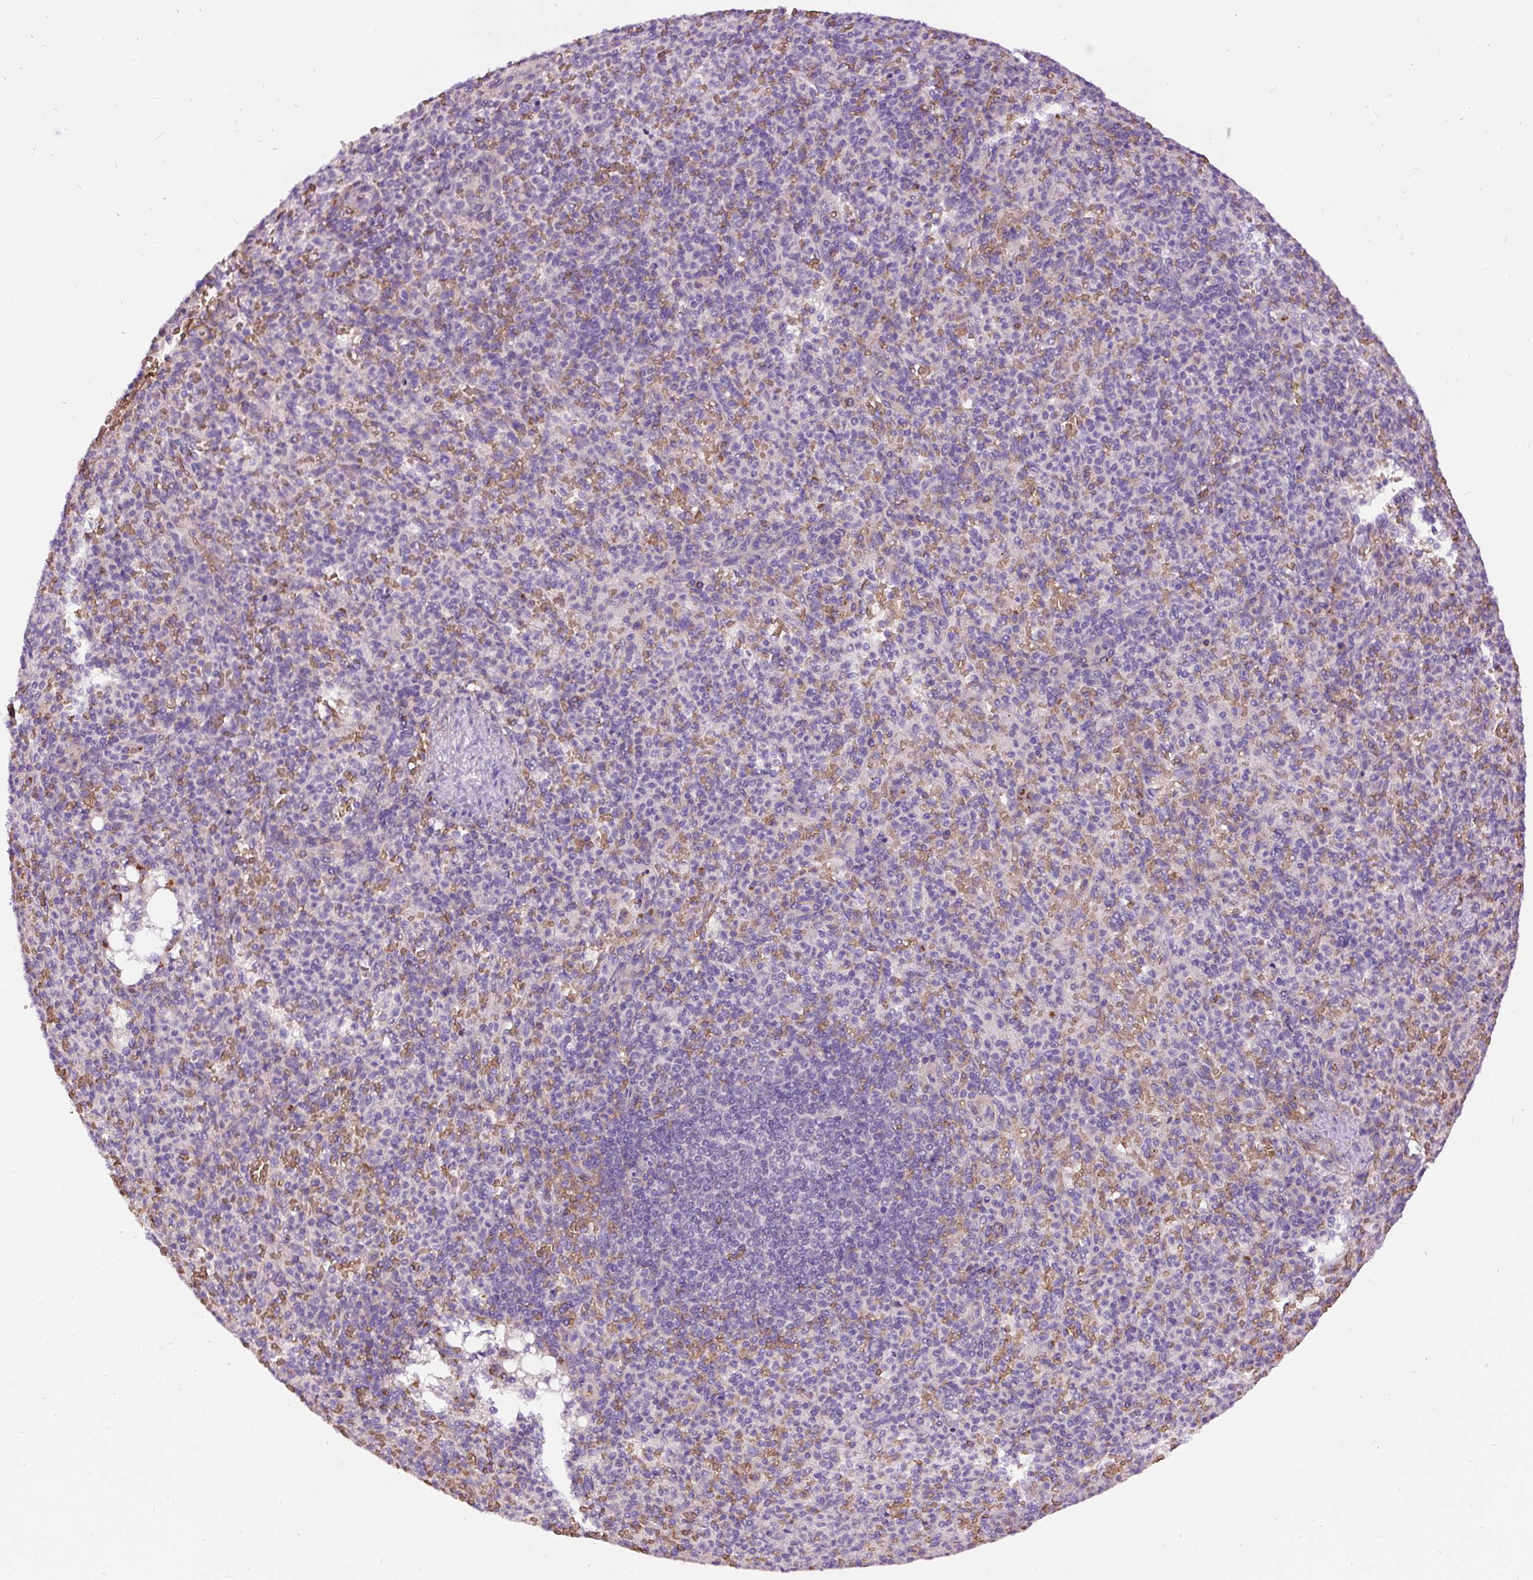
{"staining": {"intensity": "negative", "quantity": "none", "location": "none"}, "tissue": "spleen", "cell_type": "Cells in red pulp", "image_type": "normal", "snomed": [{"axis": "morphology", "description": "Normal tissue, NOS"}, {"axis": "topography", "description": "Spleen"}], "caption": "A high-resolution histopathology image shows immunohistochemistry staining of benign spleen, which shows no significant staining in cells in red pulp.", "gene": "PRRC2A", "patient": {"sex": "female", "age": 74}}